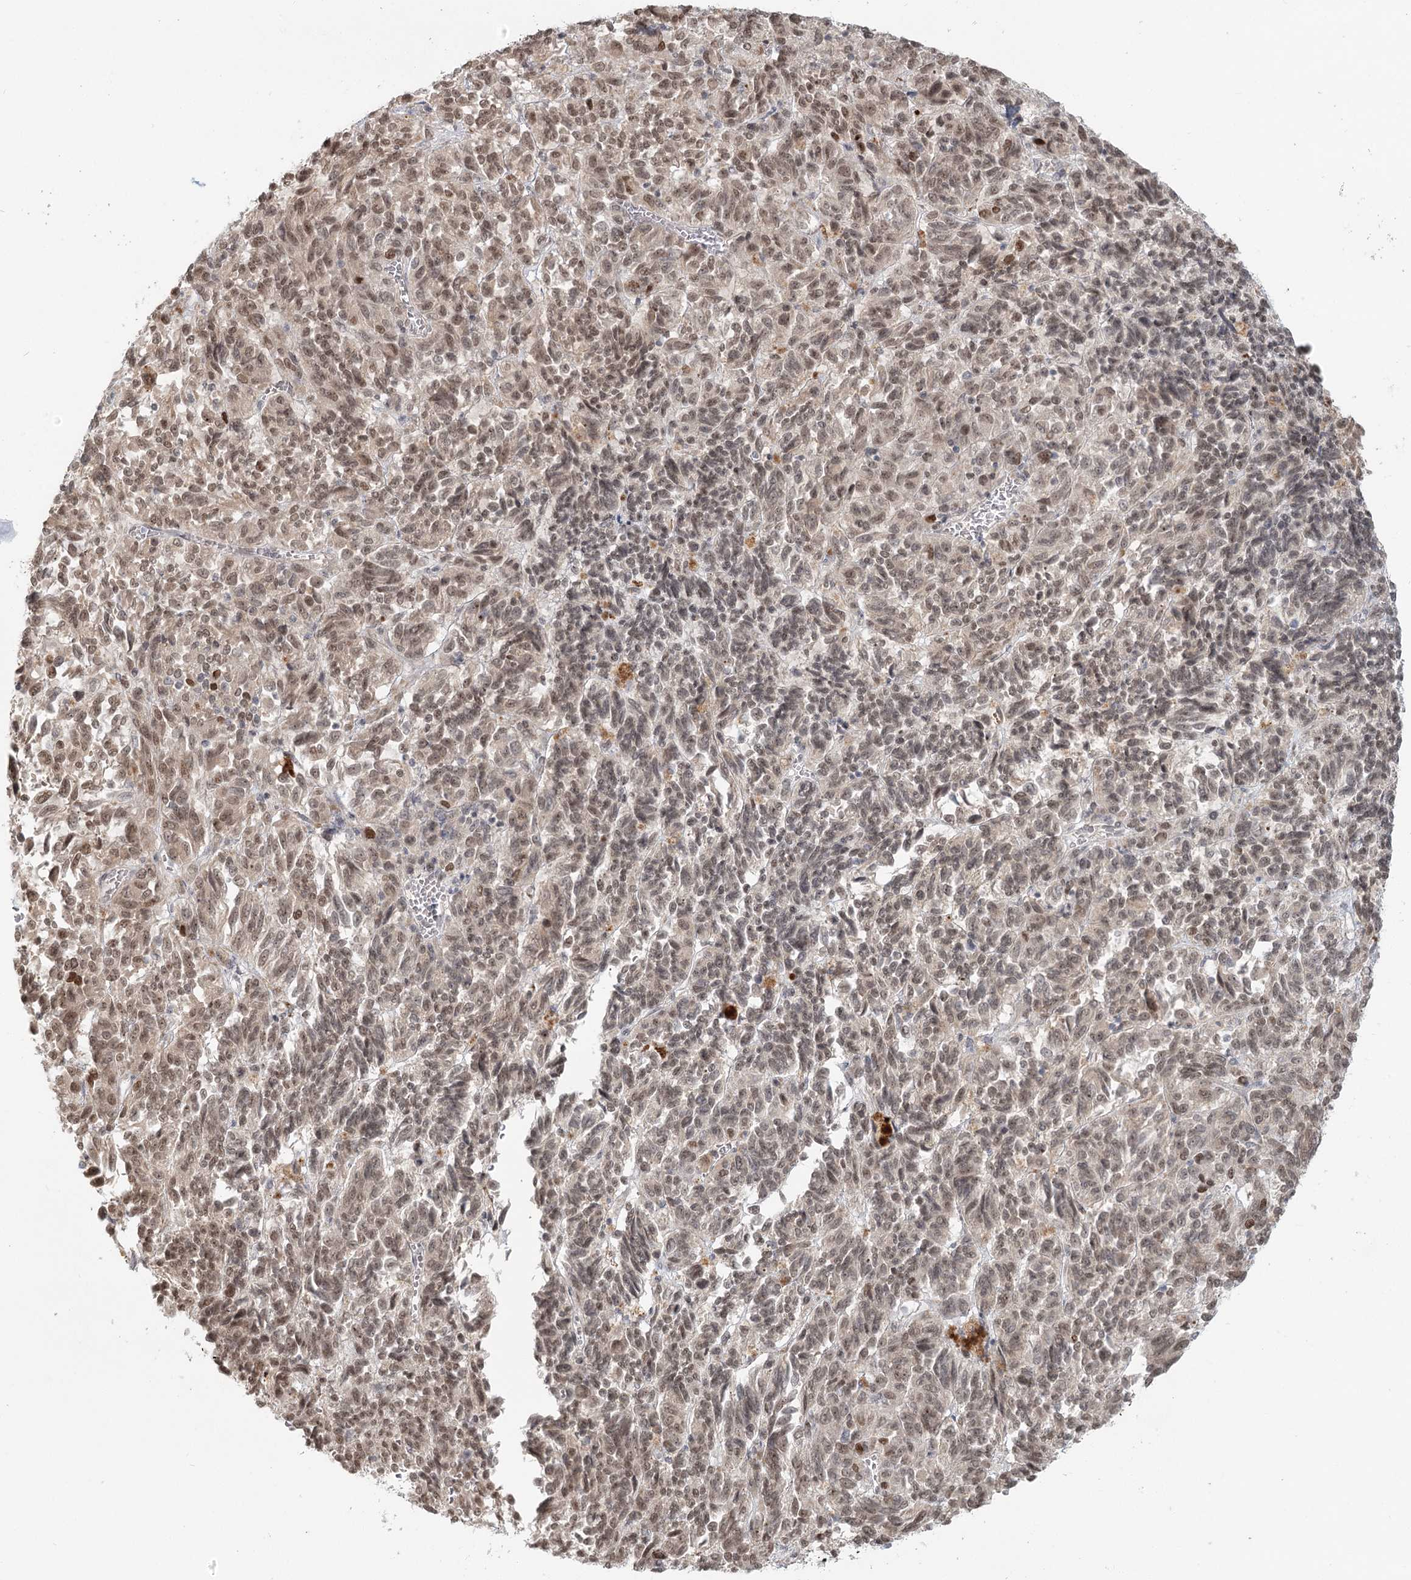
{"staining": {"intensity": "moderate", "quantity": ">75%", "location": "nuclear"}, "tissue": "melanoma", "cell_type": "Tumor cells", "image_type": "cancer", "snomed": [{"axis": "morphology", "description": "Malignant melanoma, Metastatic site"}, {"axis": "topography", "description": "Lung"}], "caption": "Malignant melanoma (metastatic site) stained with DAB (3,3'-diaminobenzidine) immunohistochemistry shows medium levels of moderate nuclear staining in approximately >75% of tumor cells. (DAB (3,3'-diaminobenzidine) = brown stain, brightfield microscopy at high magnification).", "gene": "R3HCC1L", "patient": {"sex": "male", "age": 64}}